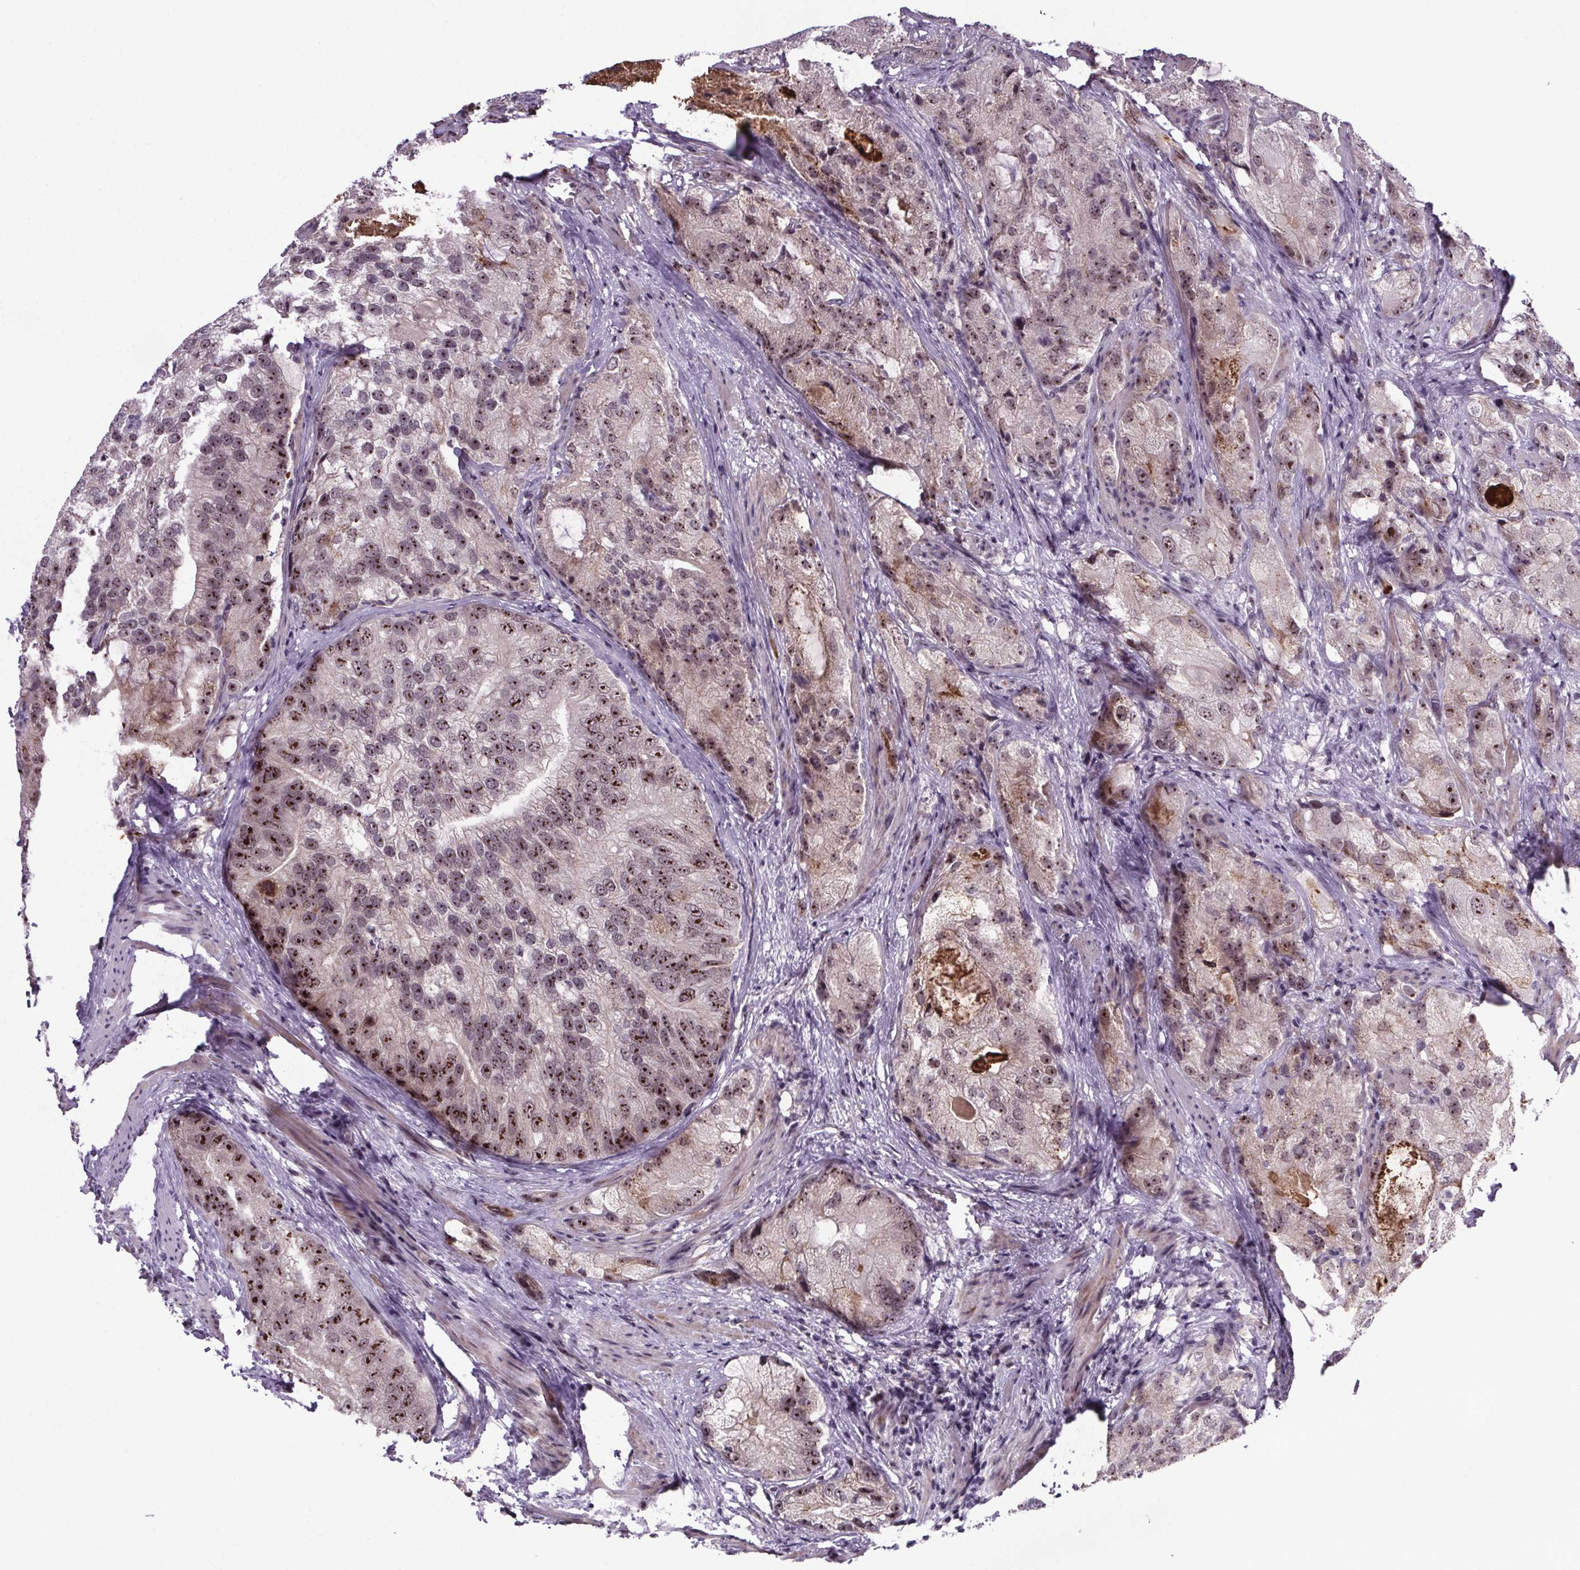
{"staining": {"intensity": "moderate", "quantity": "25%-75%", "location": "nuclear"}, "tissue": "prostate cancer", "cell_type": "Tumor cells", "image_type": "cancer", "snomed": [{"axis": "morphology", "description": "Adenocarcinoma, High grade"}, {"axis": "topography", "description": "Prostate"}], "caption": "The micrograph shows a brown stain indicating the presence of a protein in the nuclear of tumor cells in prostate adenocarcinoma (high-grade). (Stains: DAB (3,3'-diaminobenzidine) in brown, nuclei in blue, Microscopy: brightfield microscopy at high magnification).", "gene": "ATMIN", "patient": {"sex": "male", "age": 70}}